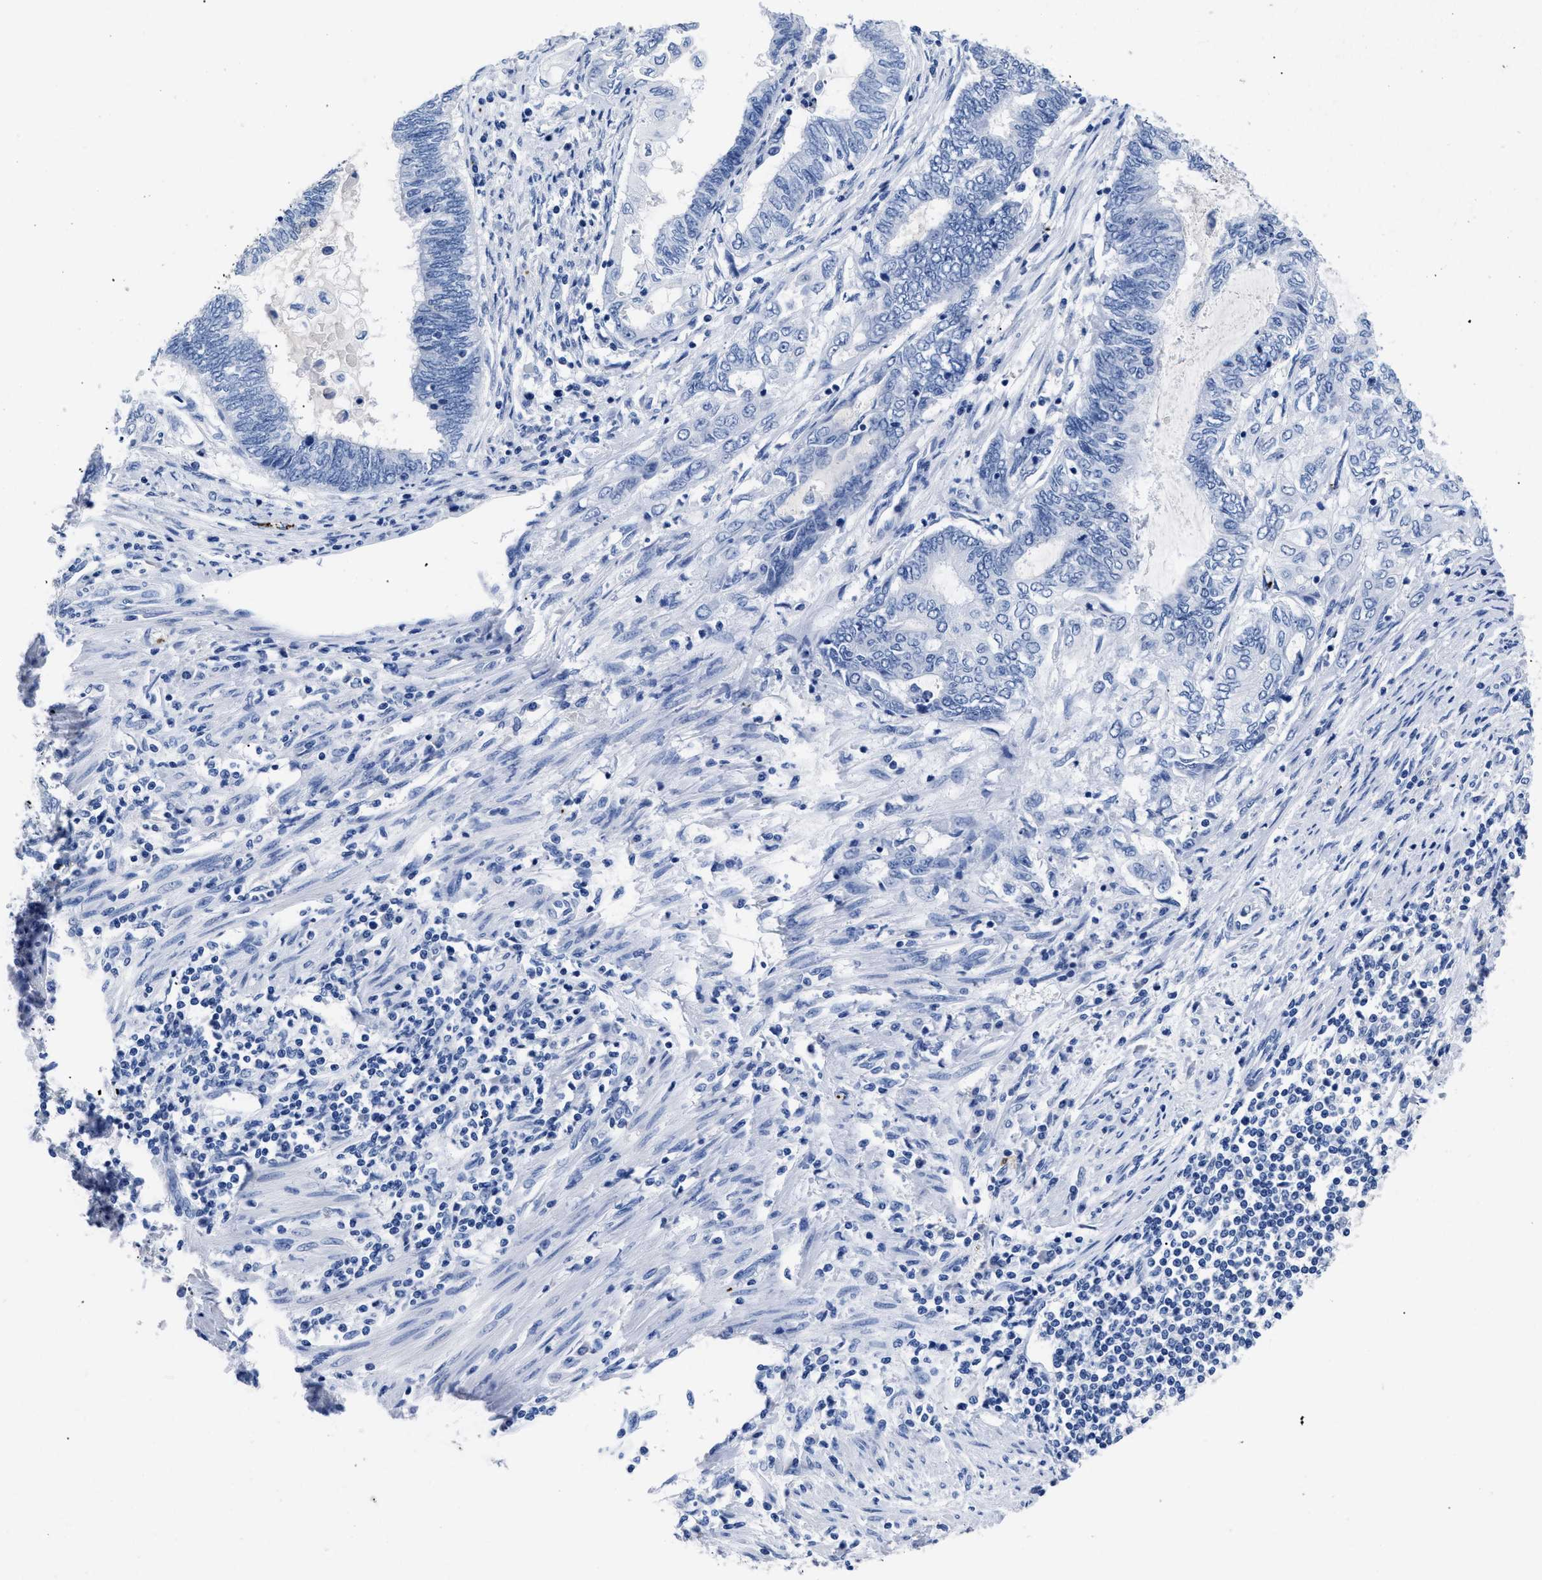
{"staining": {"intensity": "negative", "quantity": "none", "location": "none"}, "tissue": "endometrial cancer", "cell_type": "Tumor cells", "image_type": "cancer", "snomed": [{"axis": "morphology", "description": "Adenocarcinoma, NOS"}, {"axis": "topography", "description": "Uterus"}, {"axis": "topography", "description": "Endometrium"}], "caption": "Protein analysis of adenocarcinoma (endometrial) displays no significant positivity in tumor cells.", "gene": "TREML1", "patient": {"sex": "female", "age": 70}}